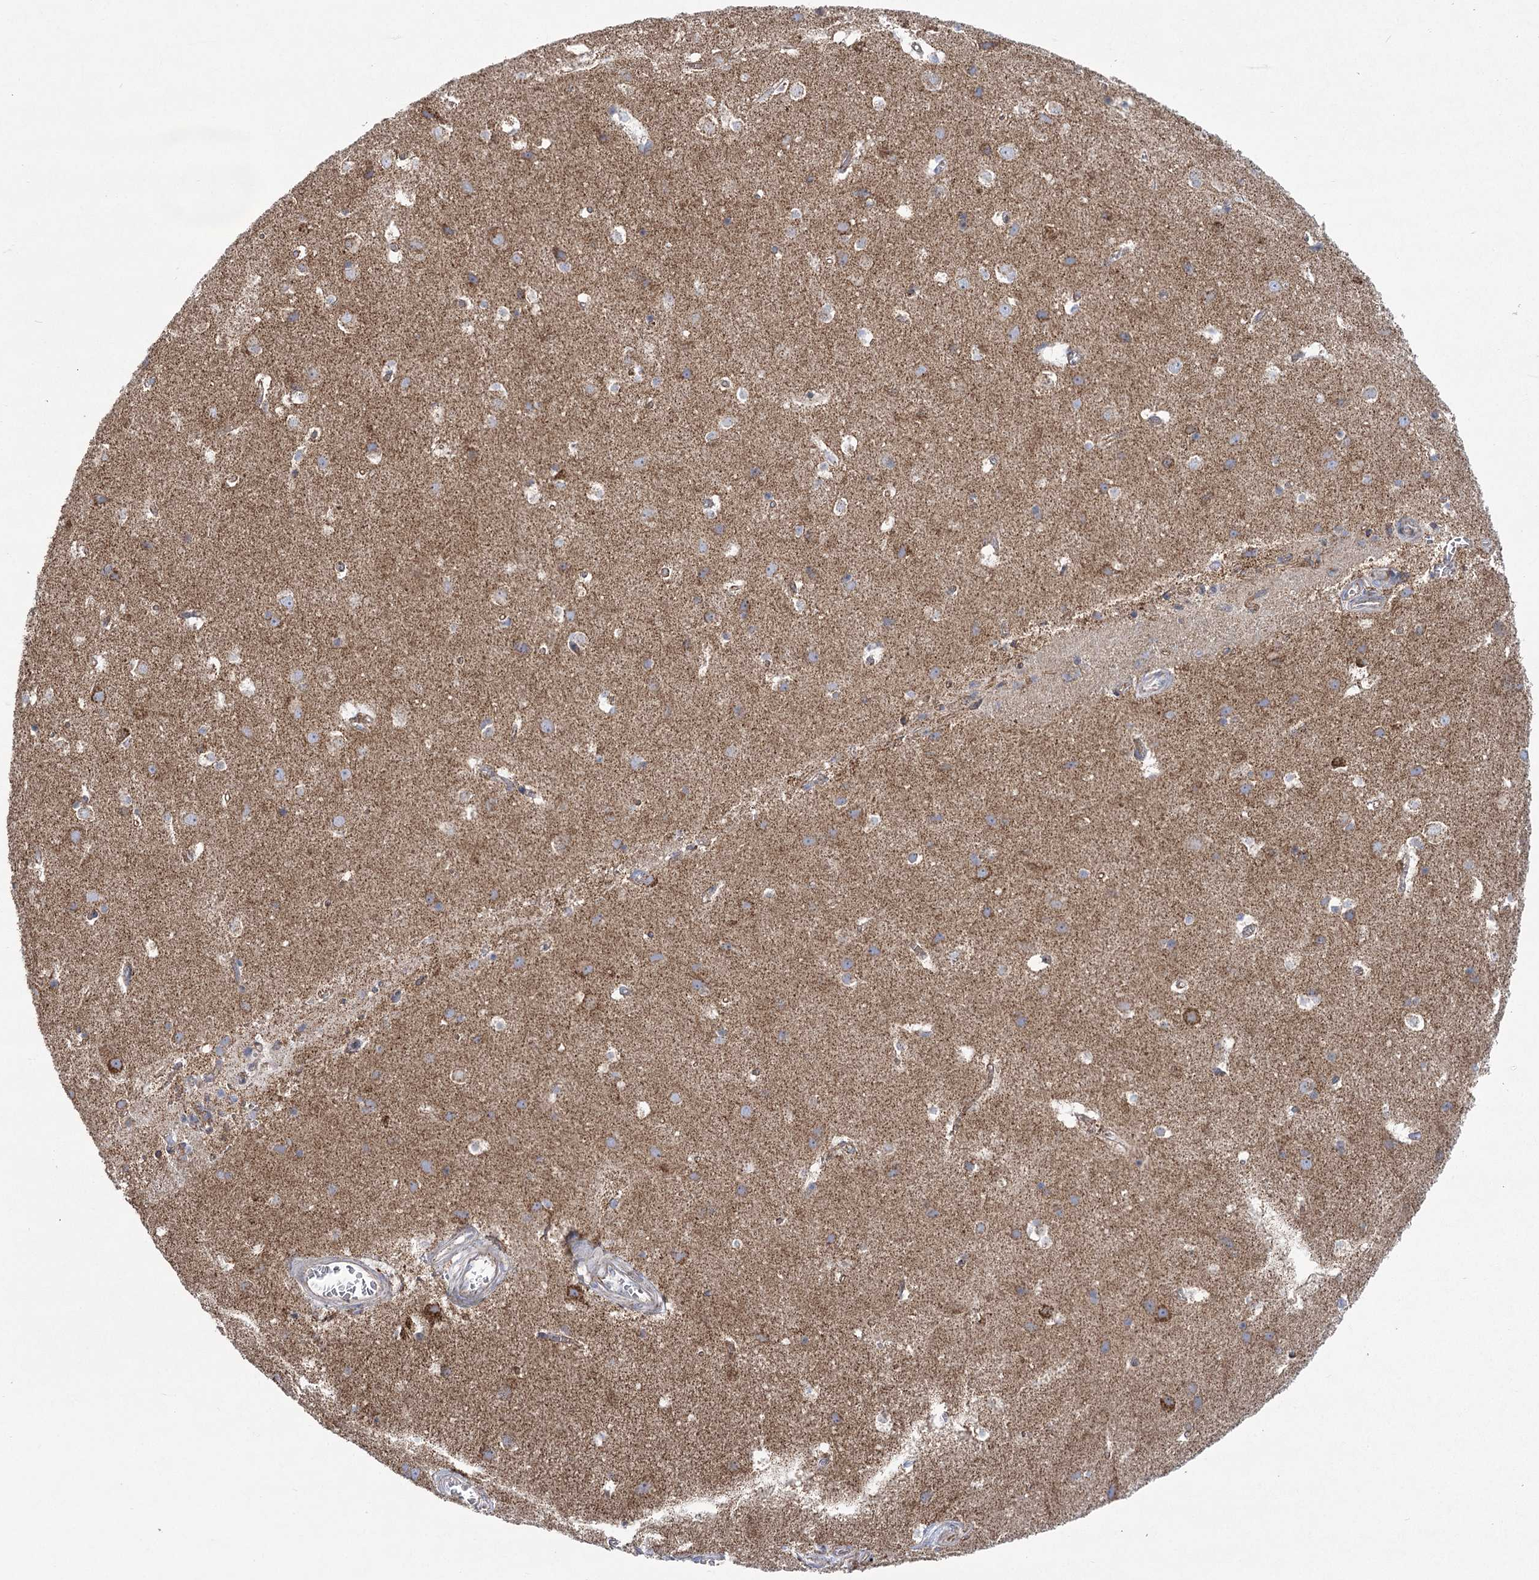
{"staining": {"intensity": "negative", "quantity": "none", "location": "none"}, "tissue": "cerebral cortex", "cell_type": "Endothelial cells", "image_type": "normal", "snomed": [{"axis": "morphology", "description": "Normal tissue, NOS"}, {"axis": "topography", "description": "Cerebral cortex"}], "caption": "Image shows no significant protein expression in endothelial cells of benign cerebral cortex.", "gene": "SNX7", "patient": {"sex": "male", "age": 54}}